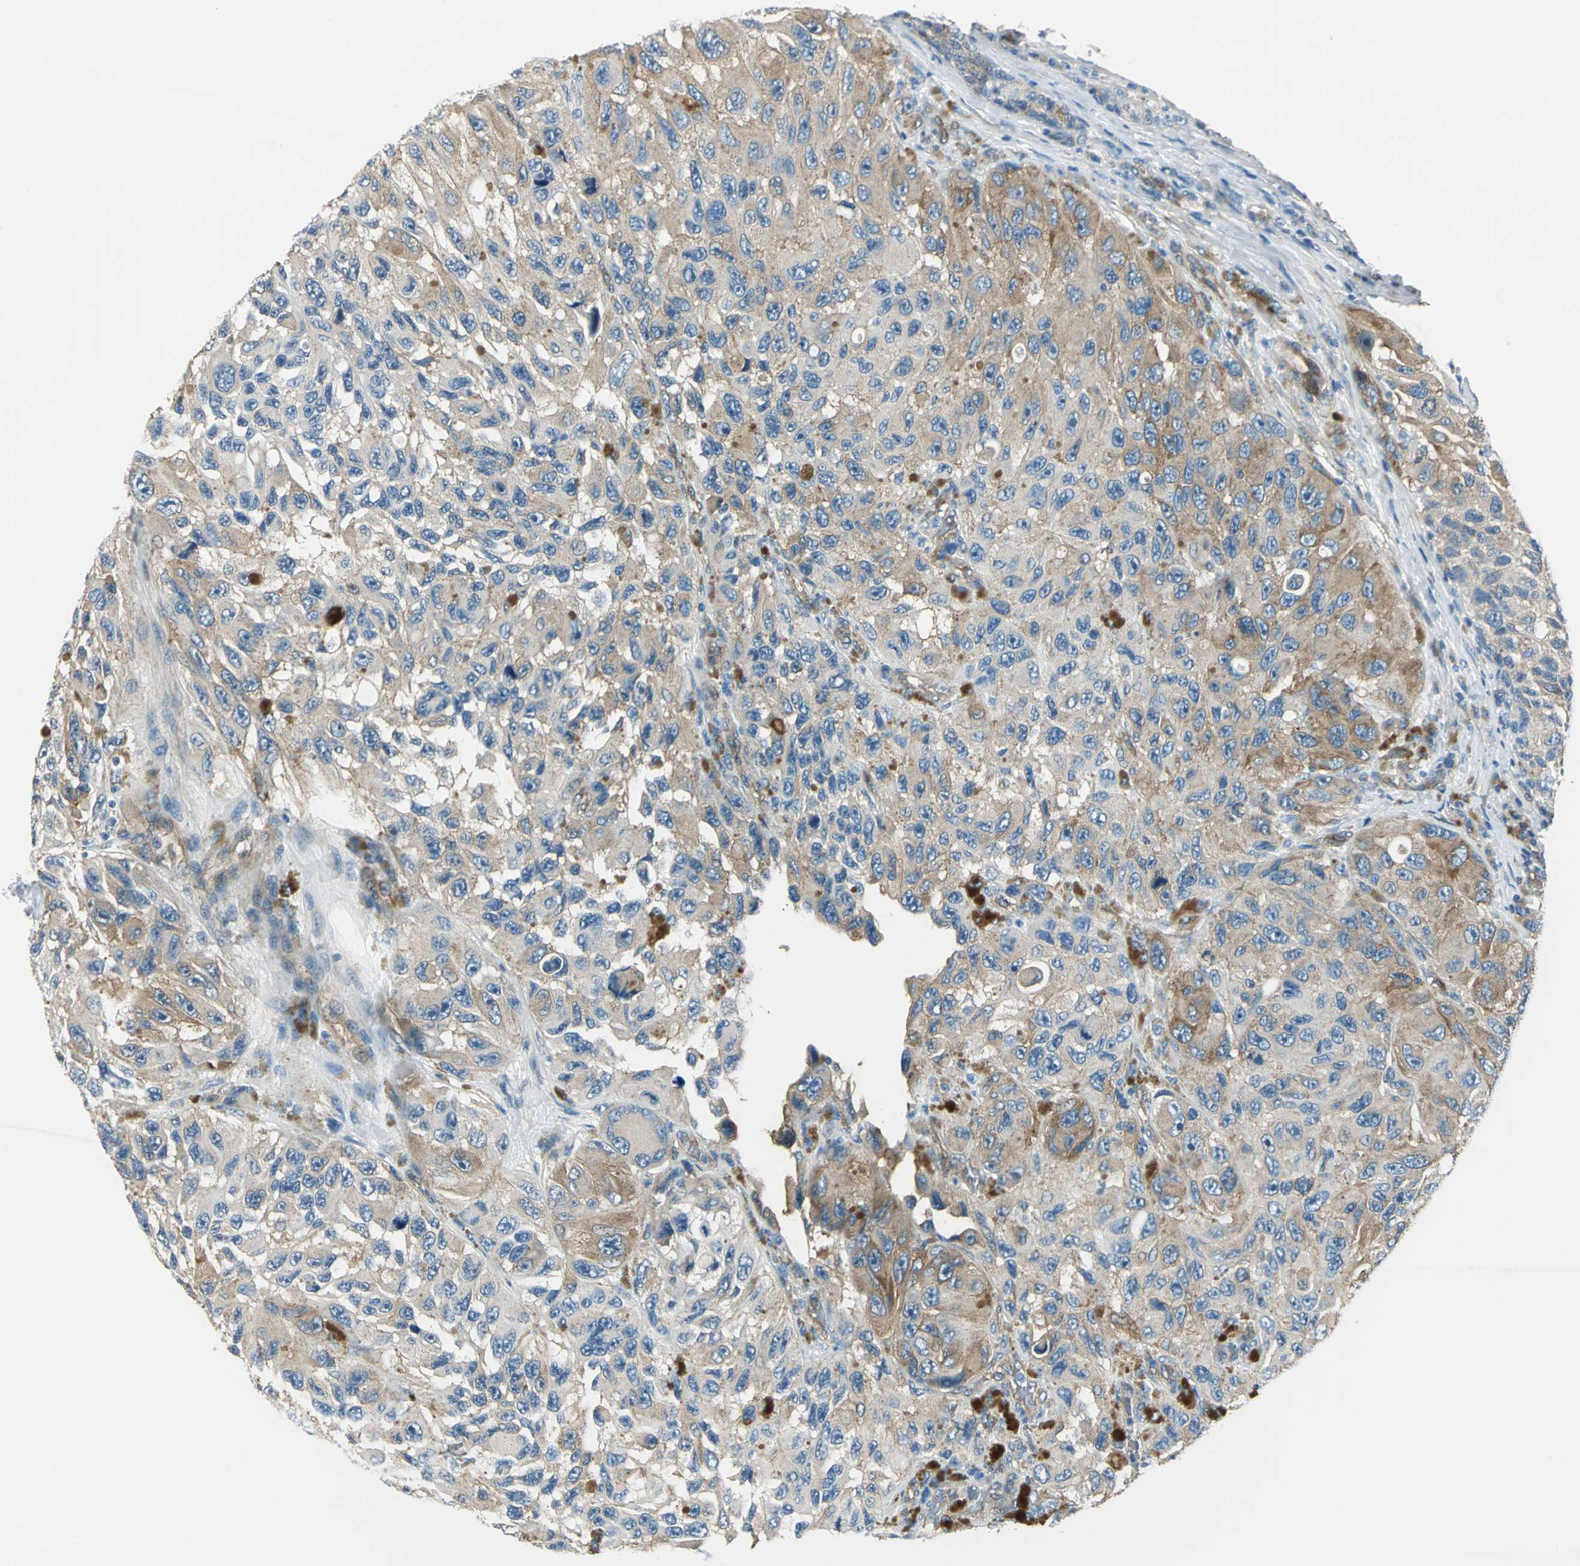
{"staining": {"intensity": "moderate", "quantity": ">75%", "location": "cytoplasmic/membranous"}, "tissue": "melanoma", "cell_type": "Tumor cells", "image_type": "cancer", "snomed": [{"axis": "morphology", "description": "Malignant melanoma, NOS"}, {"axis": "topography", "description": "Skin"}], "caption": "Malignant melanoma stained for a protein (brown) demonstrates moderate cytoplasmic/membranous positive expression in about >75% of tumor cells.", "gene": "CDC42EP1", "patient": {"sex": "female", "age": 73}}